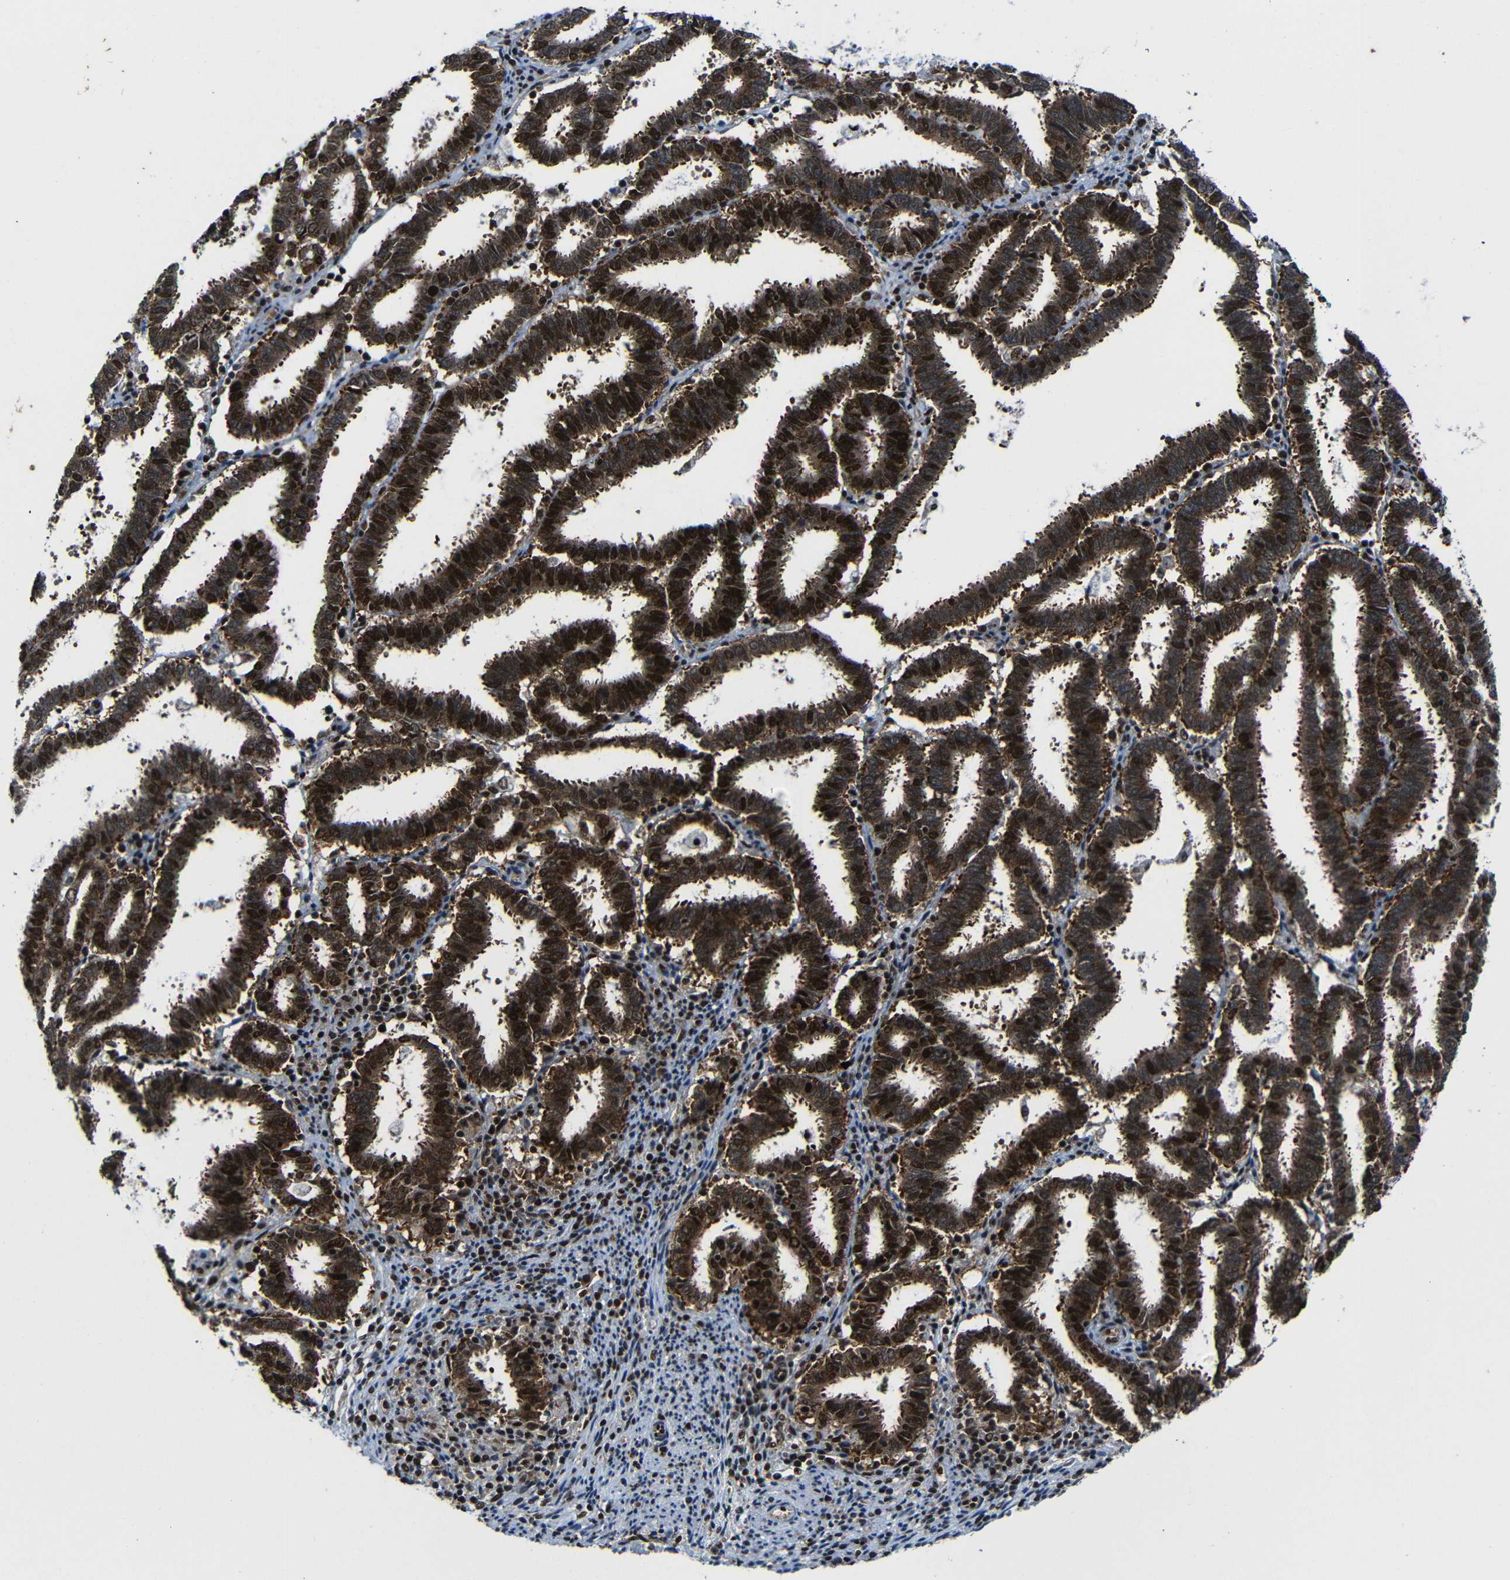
{"staining": {"intensity": "strong", "quantity": ">75%", "location": "cytoplasmic/membranous,nuclear"}, "tissue": "endometrial cancer", "cell_type": "Tumor cells", "image_type": "cancer", "snomed": [{"axis": "morphology", "description": "Adenocarcinoma, NOS"}, {"axis": "topography", "description": "Uterus"}], "caption": "Immunohistochemistry (IHC) of endometrial cancer shows high levels of strong cytoplasmic/membranous and nuclear staining in approximately >75% of tumor cells.", "gene": "PTBP1", "patient": {"sex": "female", "age": 83}}